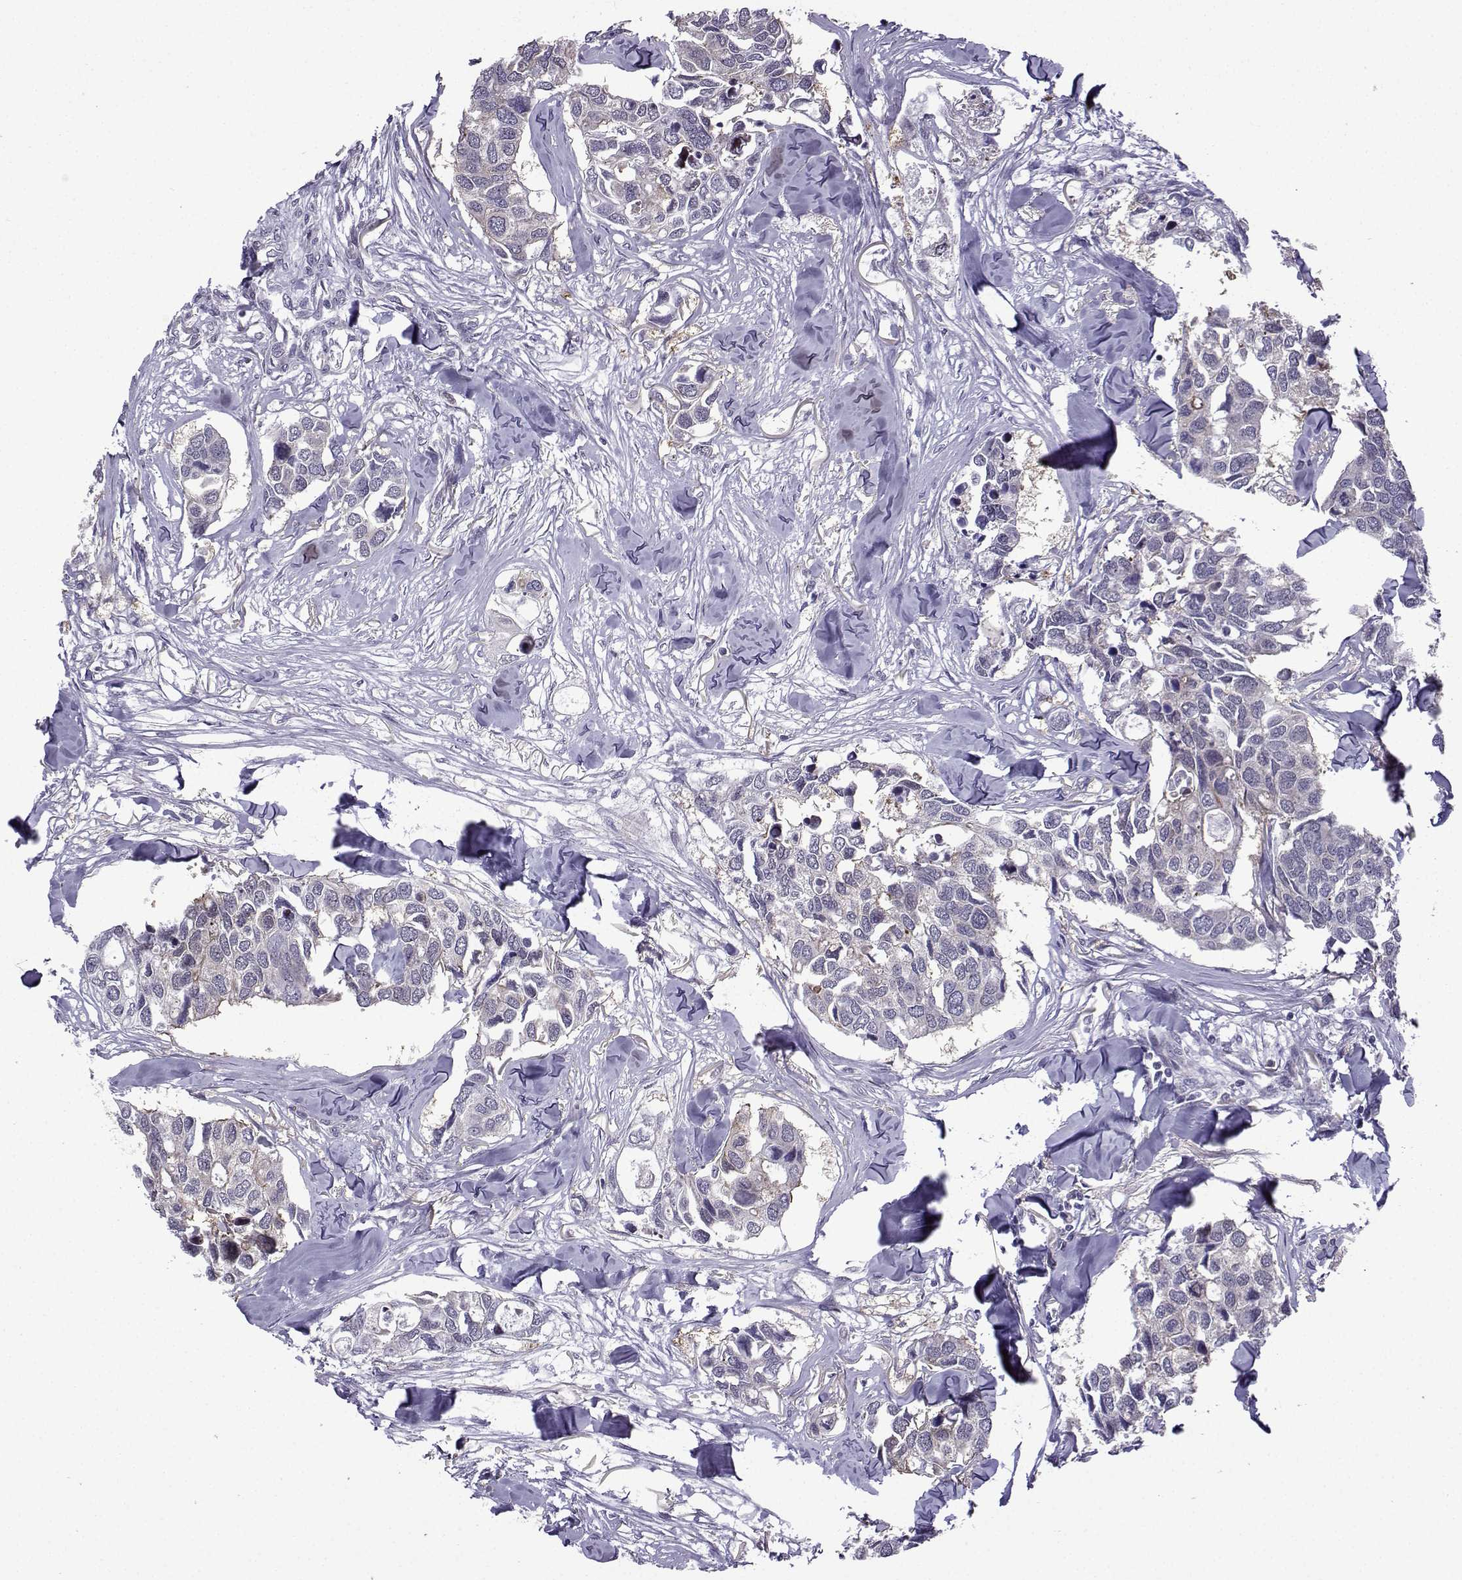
{"staining": {"intensity": "weak", "quantity": "<25%", "location": "cytoplasmic/membranous"}, "tissue": "breast cancer", "cell_type": "Tumor cells", "image_type": "cancer", "snomed": [{"axis": "morphology", "description": "Duct carcinoma"}, {"axis": "topography", "description": "Breast"}], "caption": "The immunohistochemistry photomicrograph has no significant staining in tumor cells of breast infiltrating ductal carcinoma tissue.", "gene": "FGF3", "patient": {"sex": "female", "age": 83}}